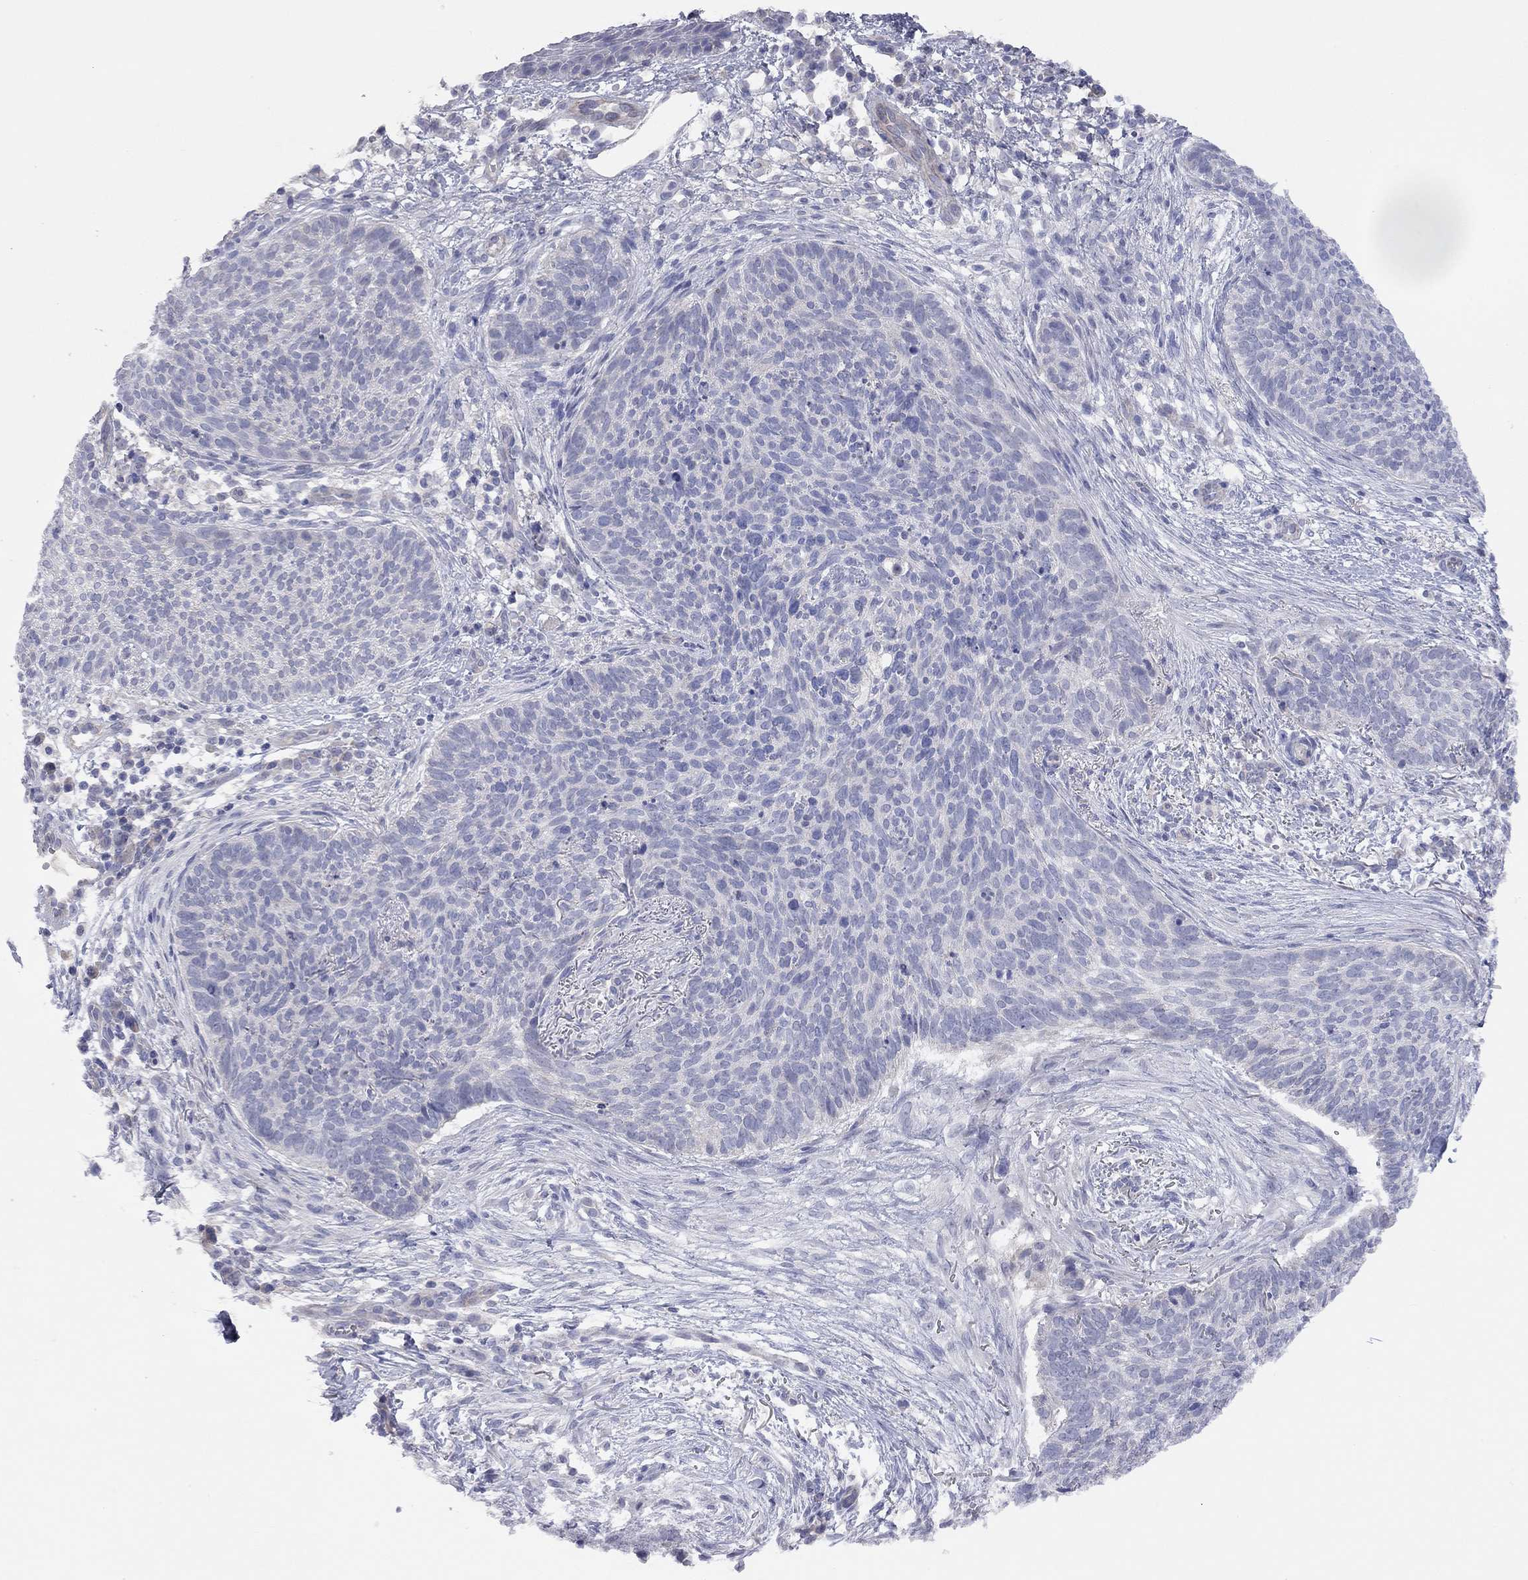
{"staining": {"intensity": "negative", "quantity": "none", "location": "none"}, "tissue": "skin cancer", "cell_type": "Tumor cells", "image_type": "cancer", "snomed": [{"axis": "morphology", "description": "Basal cell carcinoma"}, {"axis": "topography", "description": "Skin"}], "caption": "Immunohistochemistry histopathology image of basal cell carcinoma (skin) stained for a protein (brown), which shows no expression in tumor cells. (IHC, brightfield microscopy, high magnification).", "gene": "KCNB1", "patient": {"sex": "male", "age": 64}}